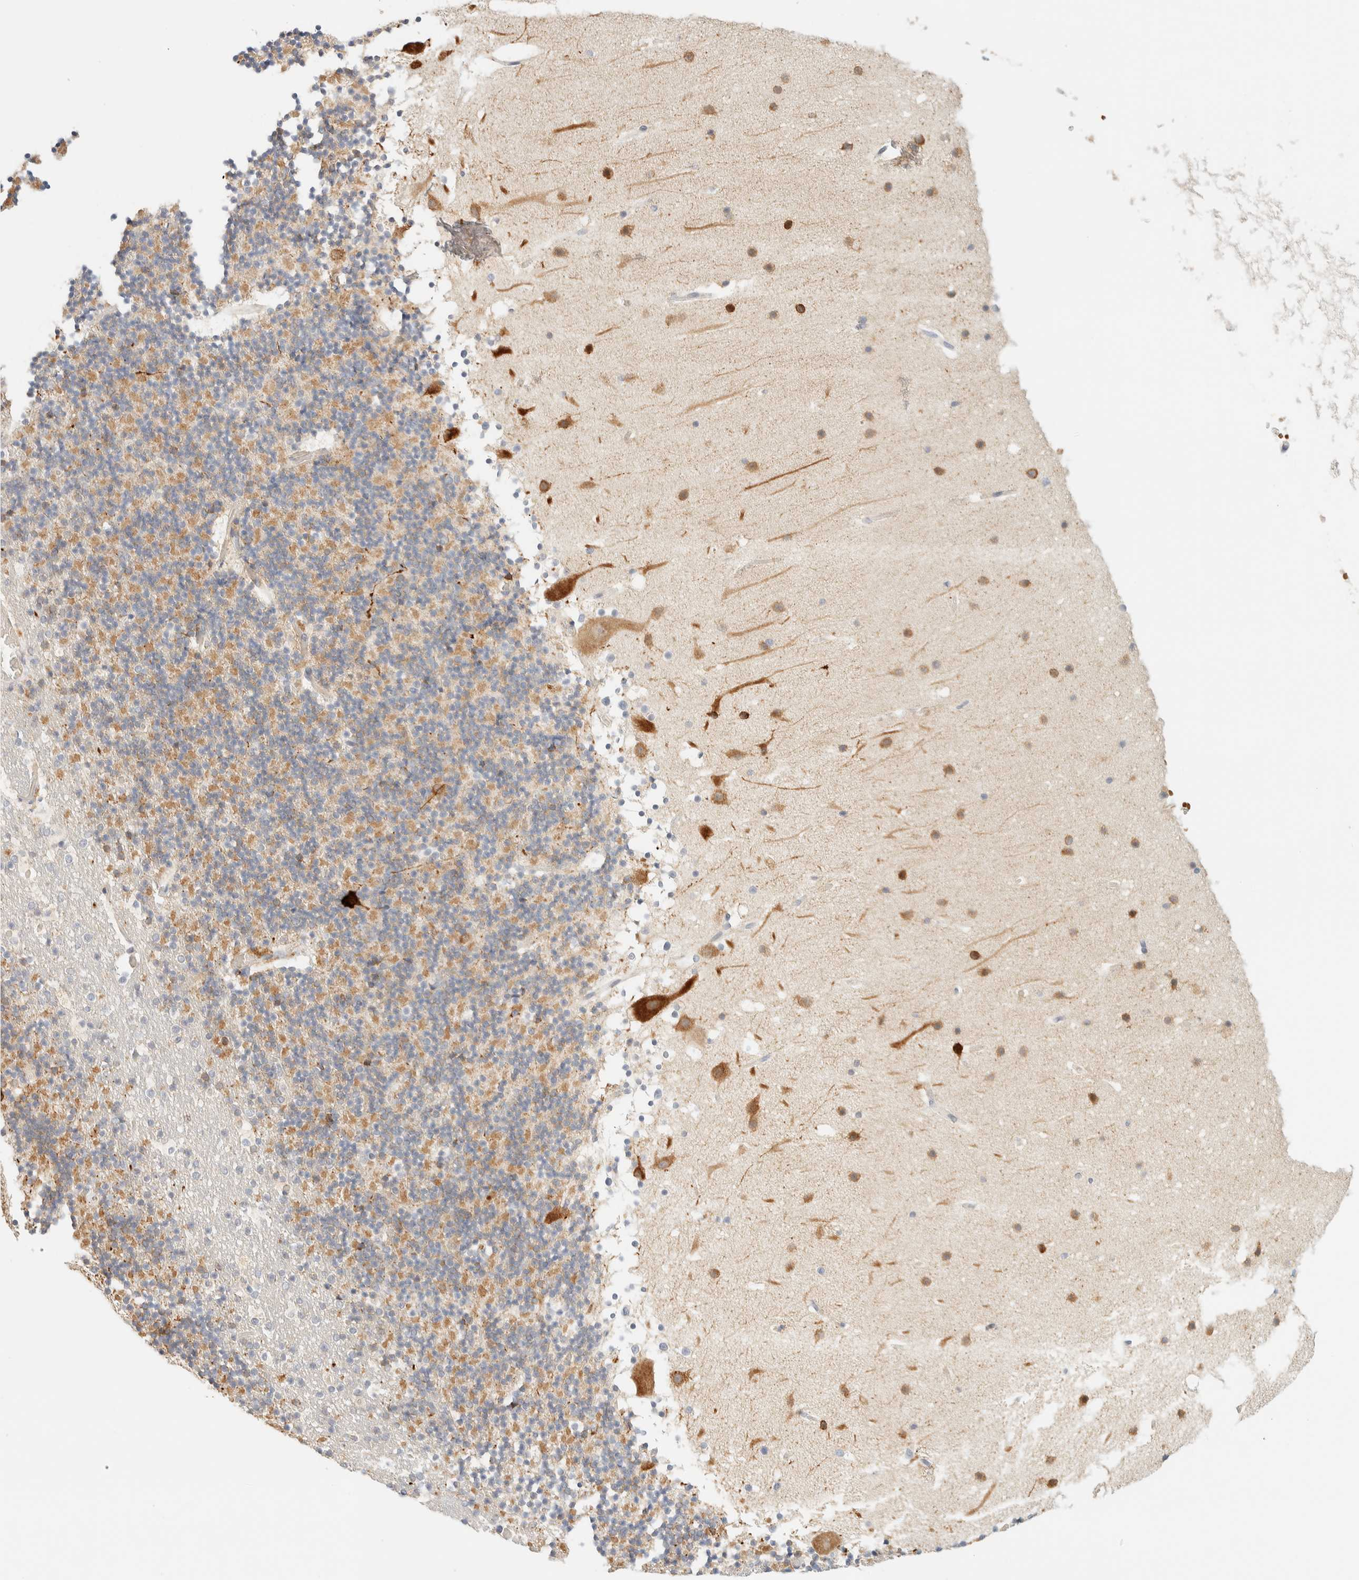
{"staining": {"intensity": "moderate", "quantity": "25%-75%", "location": "cytoplasmic/membranous"}, "tissue": "cerebellum", "cell_type": "Cells in granular layer", "image_type": "normal", "snomed": [{"axis": "morphology", "description": "Normal tissue, NOS"}, {"axis": "topography", "description": "Cerebellum"}], "caption": "Protein analysis of unremarkable cerebellum demonstrates moderate cytoplasmic/membranous expression in approximately 25%-75% of cells in granular layer.", "gene": "TNK1", "patient": {"sex": "male", "age": 57}}